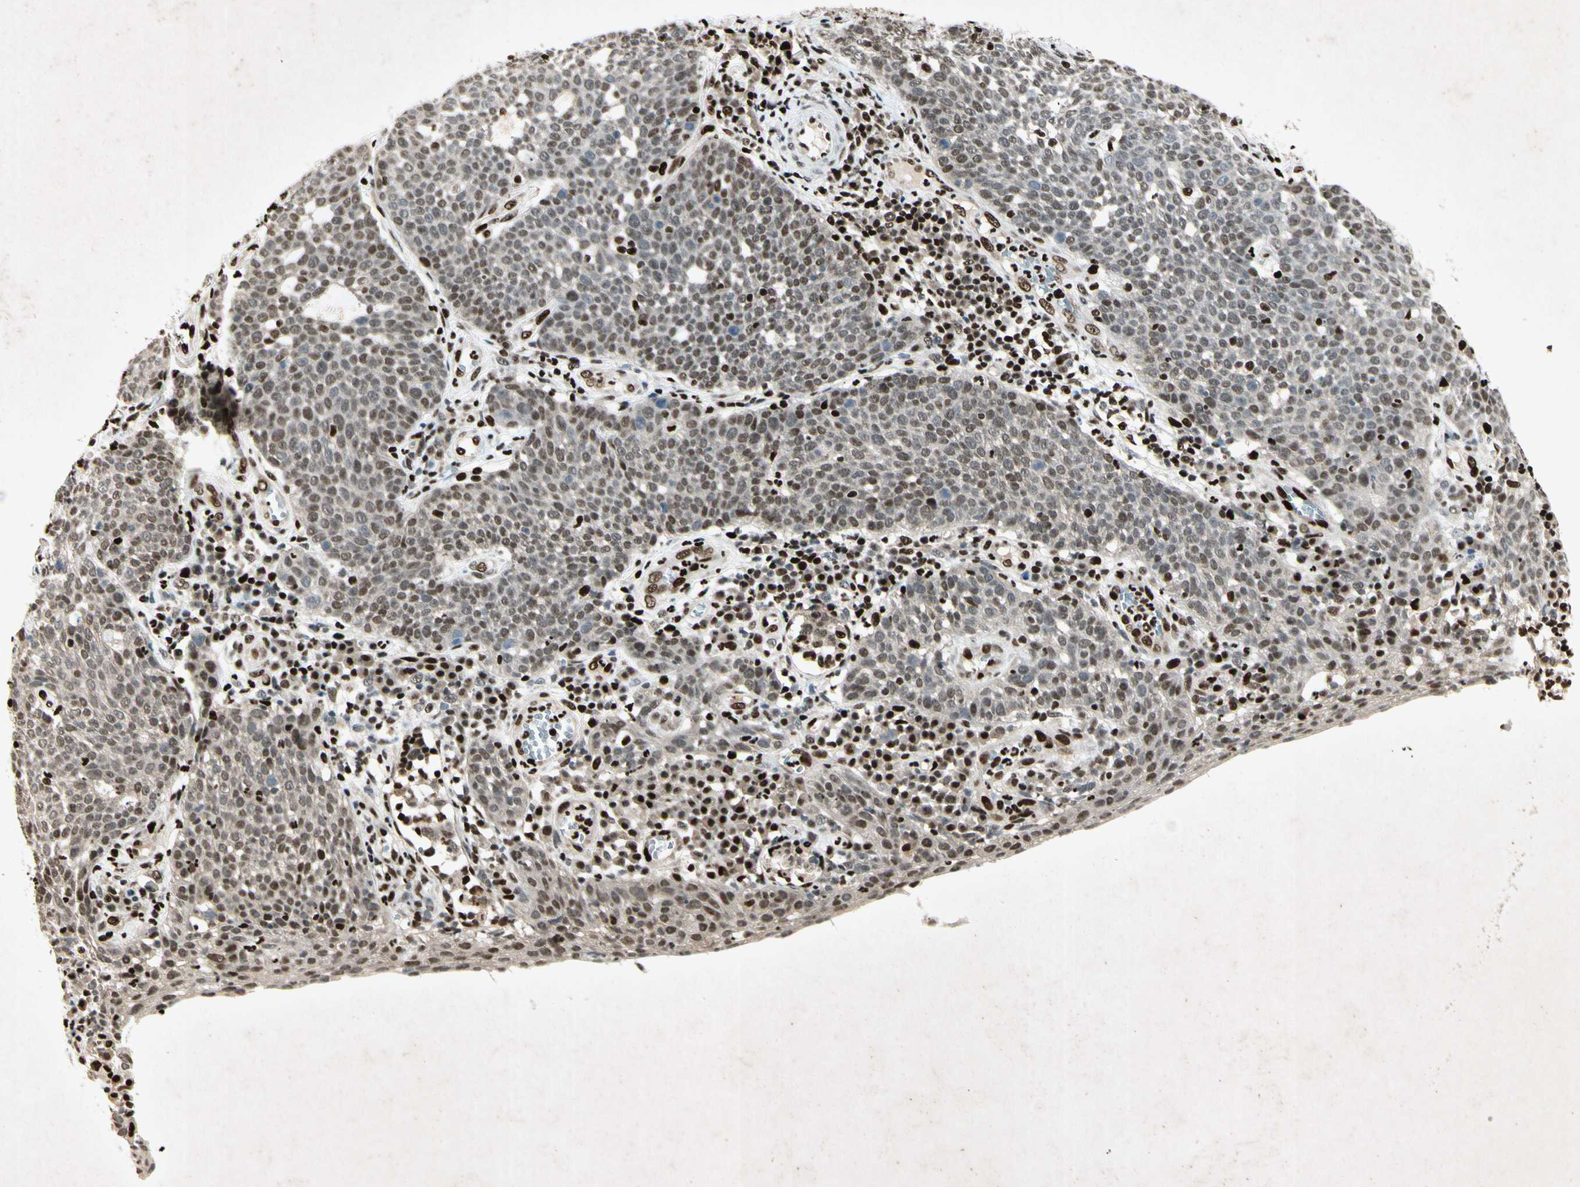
{"staining": {"intensity": "moderate", "quantity": ">75%", "location": "nuclear"}, "tissue": "cervical cancer", "cell_type": "Tumor cells", "image_type": "cancer", "snomed": [{"axis": "morphology", "description": "Squamous cell carcinoma, NOS"}, {"axis": "topography", "description": "Cervix"}], "caption": "Protein expression analysis of human cervical squamous cell carcinoma reveals moderate nuclear expression in approximately >75% of tumor cells. The protein of interest is stained brown, and the nuclei are stained in blue (DAB (3,3'-diaminobenzidine) IHC with brightfield microscopy, high magnification).", "gene": "RNF43", "patient": {"sex": "female", "age": 34}}